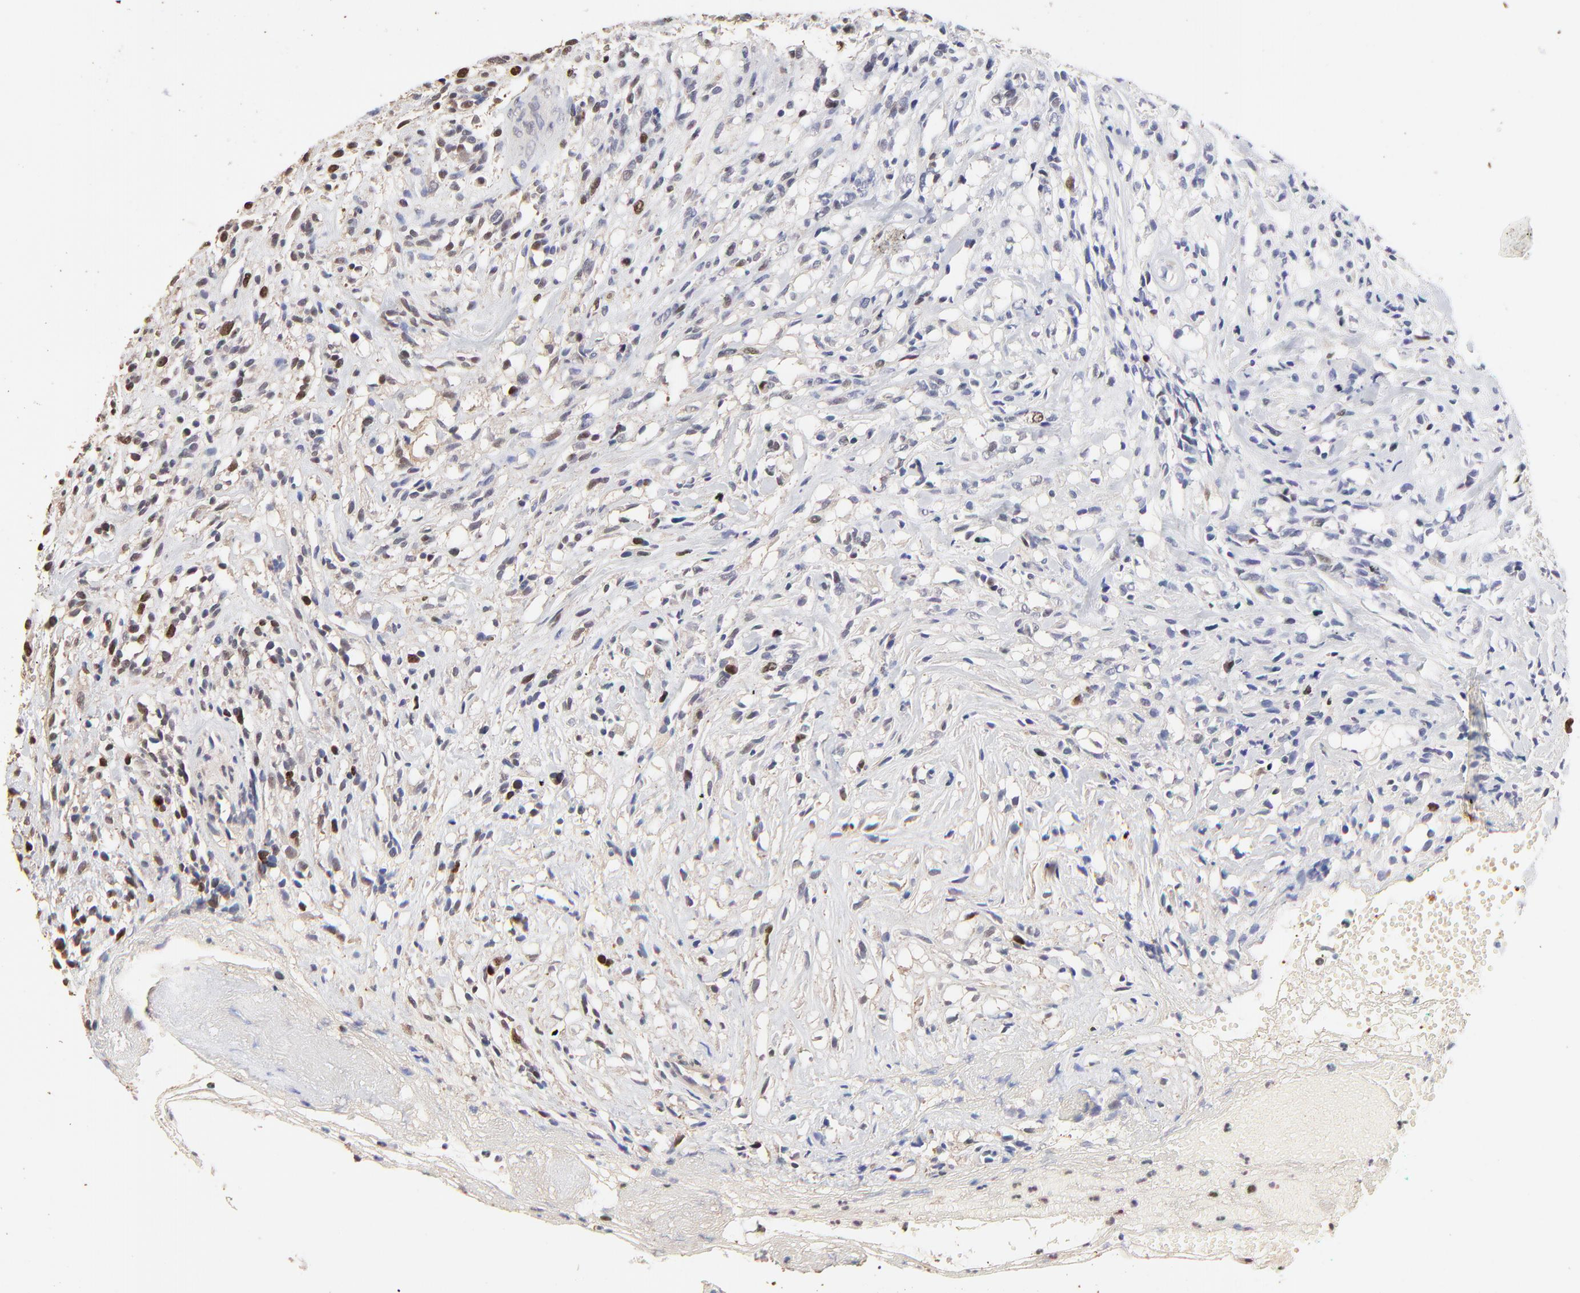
{"staining": {"intensity": "moderate", "quantity": "<25%", "location": "nuclear"}, "tissue": "glioma", "cell_type": "Tumor cells", "image_type": "cancer", "snomed": [{"axis": "morphology", "description": "Glioma, malignant, High grade"}, {"axis": "topography", "description": "Brain"}], "caption": "This is a micrograph of immunohistochemistry (IHC) staining of high-grade glioma (malignant), which shows moderate positivity in the nuclear of tumor cells.", "gene": "BIRC5", "patient": {"sex": "male", "age": 66}}